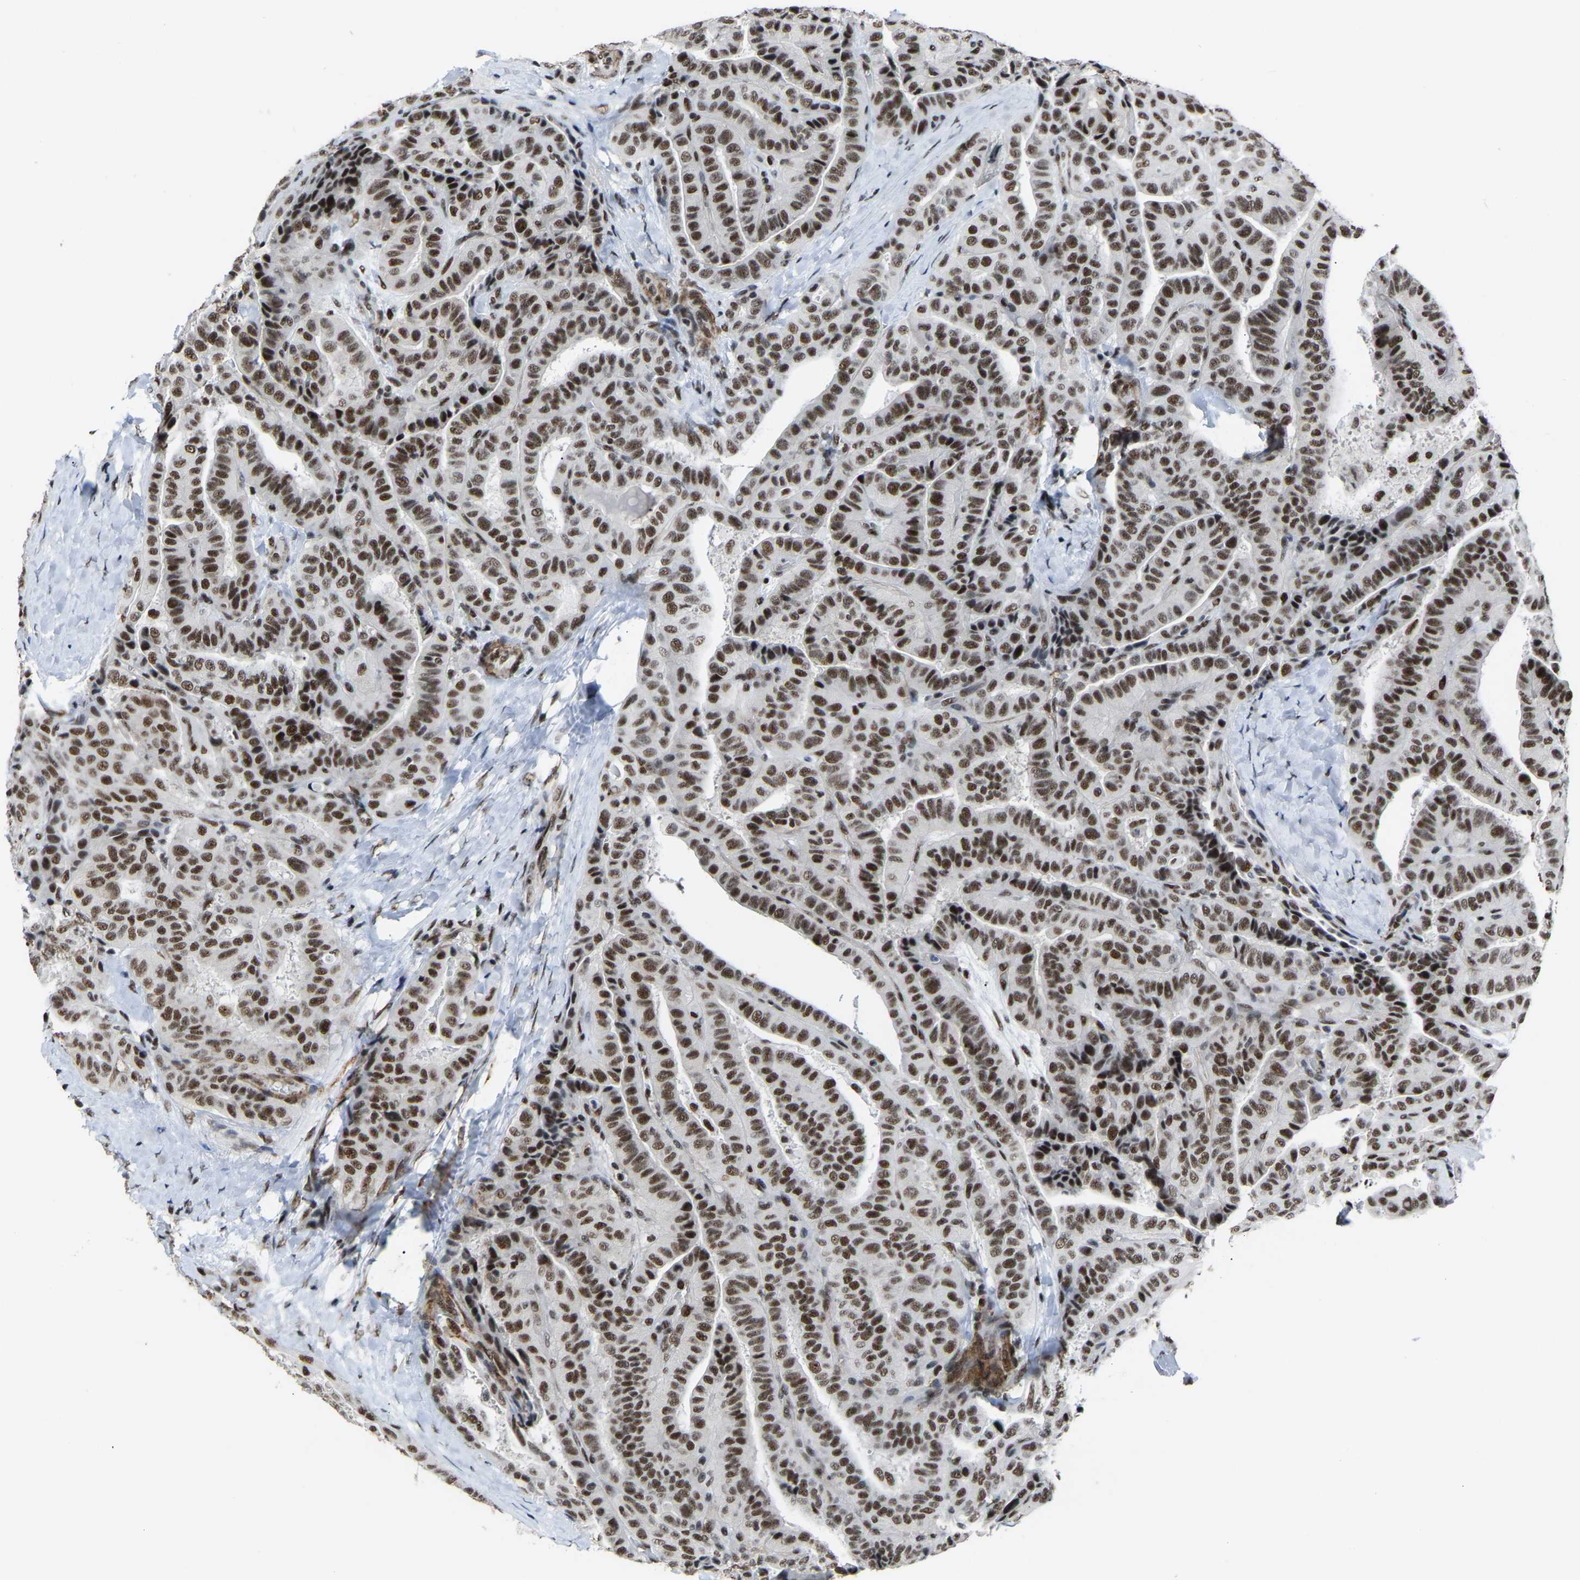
{"staining": {"intensity": "moderate", "quantity": ">75%", "location": "nuclear"}, "tissue": "thyroid cancer", "cell_type": "Tumor cells", "image_type": "cancer", "snomed": [{"axis": "morphology", "description": "Papillary adenocarcinoma, NOS"}, {"axis": "topography", "description": "Thyroid gland"}], "caption": "A brown stain highlights moderate nuclear positivity of a protein in human thyroid cancer (papillary adenocarcinoma) tumor cells. The staining was performed using DAB, with brown indicating positive protein expression. Nuclei are stained blue with hematoxylin.", "gene": "DDX5", "patient": {"sex": "male", "age": 77}}